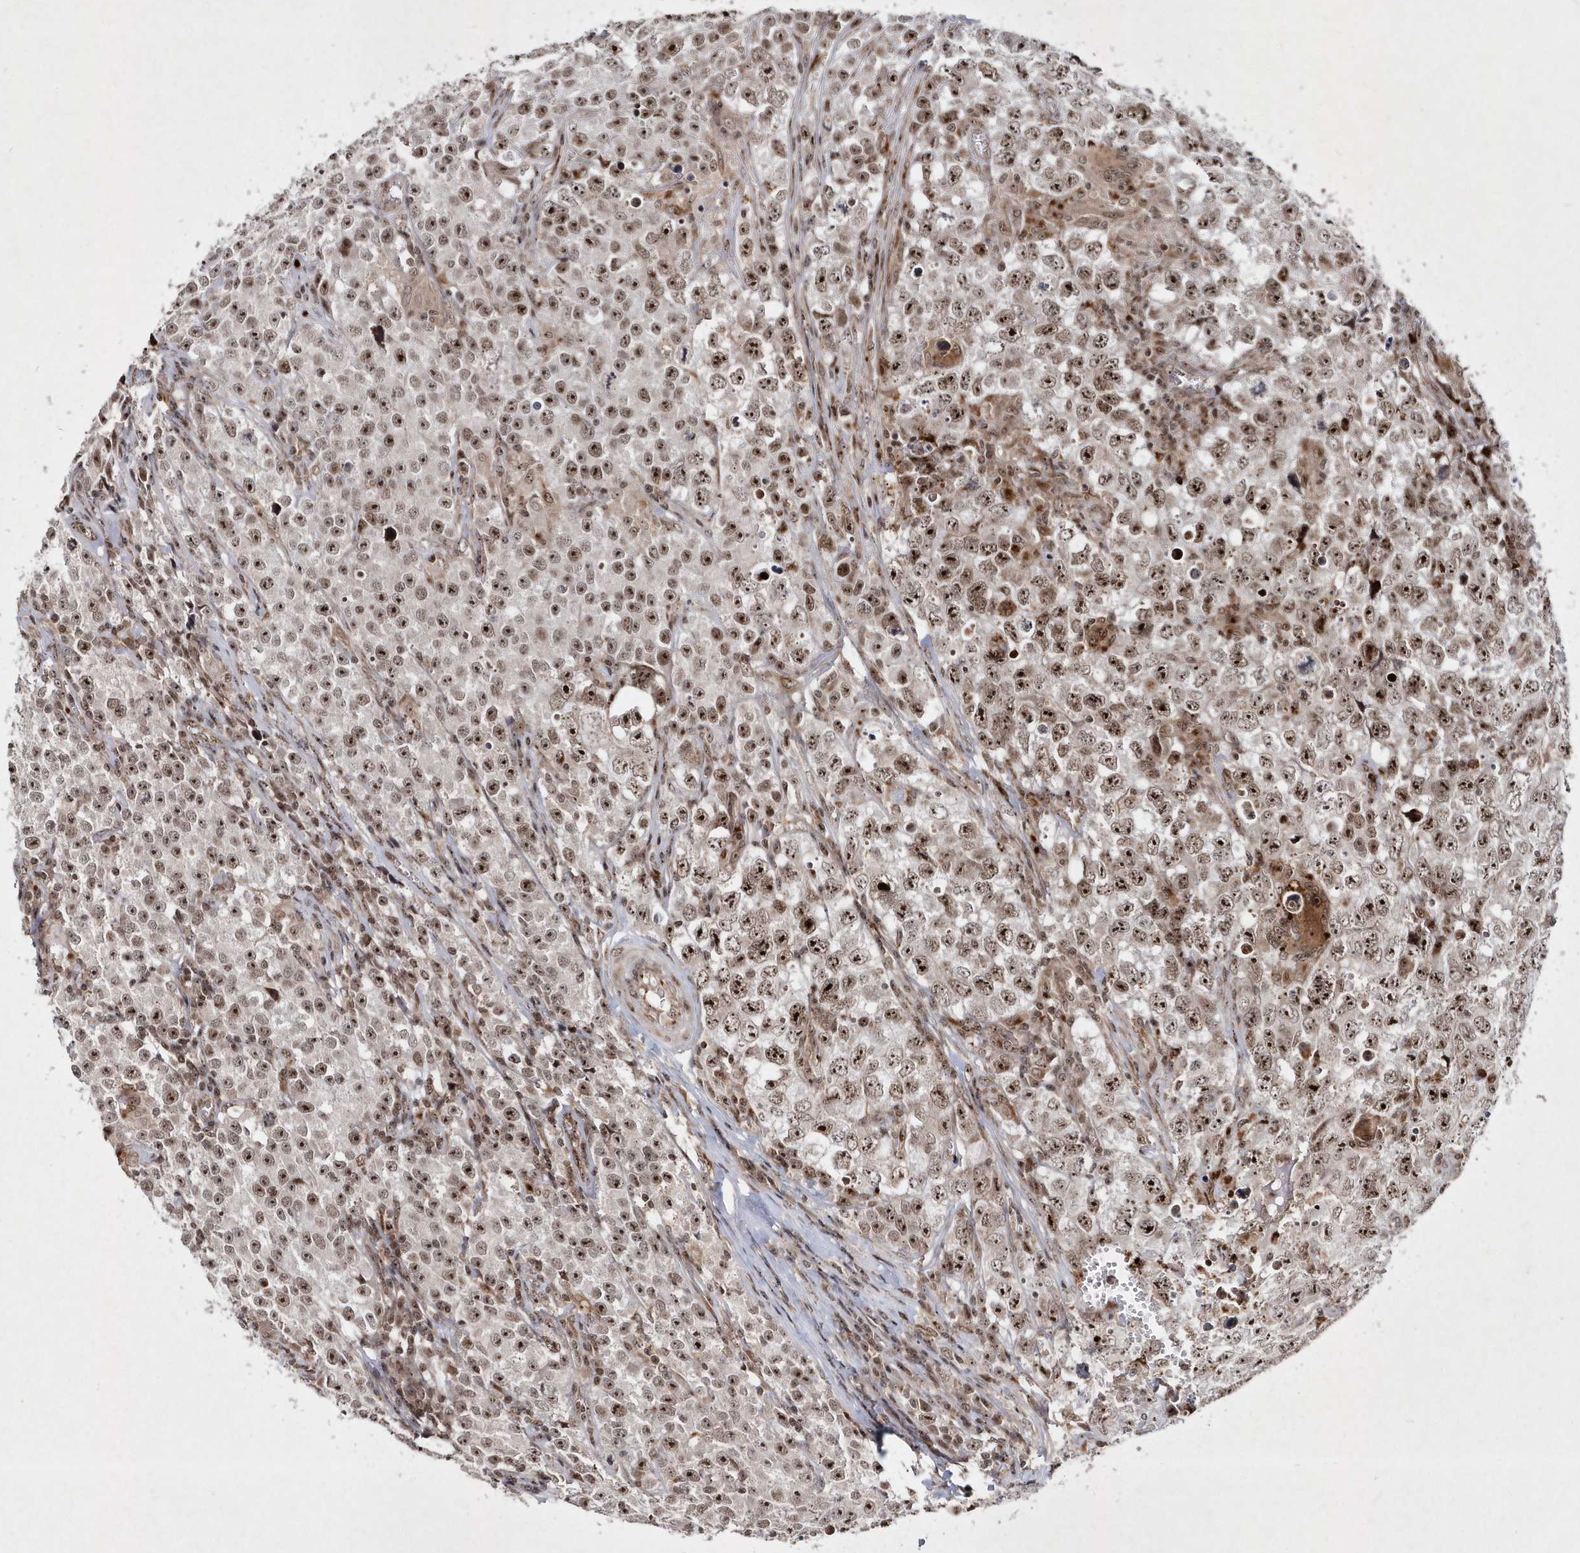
{"staining": {"intensity": "strong", "quantity": ">75%", "location": "nuclear"}, "tissue": "testis cancer", "cell_type": "Tumor cells", "image_type": "cancer", "snomed": [{"axis": "morphology", "description": "Seminoma, NOS"}, {"axis": "morphology", "description": "Carcinoma, Embryonal, NOS"}, {"axis": "topography", "description": "Testis"}], "caption": "Testis cancer was stained to show a protein in brown. There is high levels of strong nuclear staining in about >75% of tumor cells.", "gene": "SOWAHB", "patient": {"sex": "male", "age": 43}}